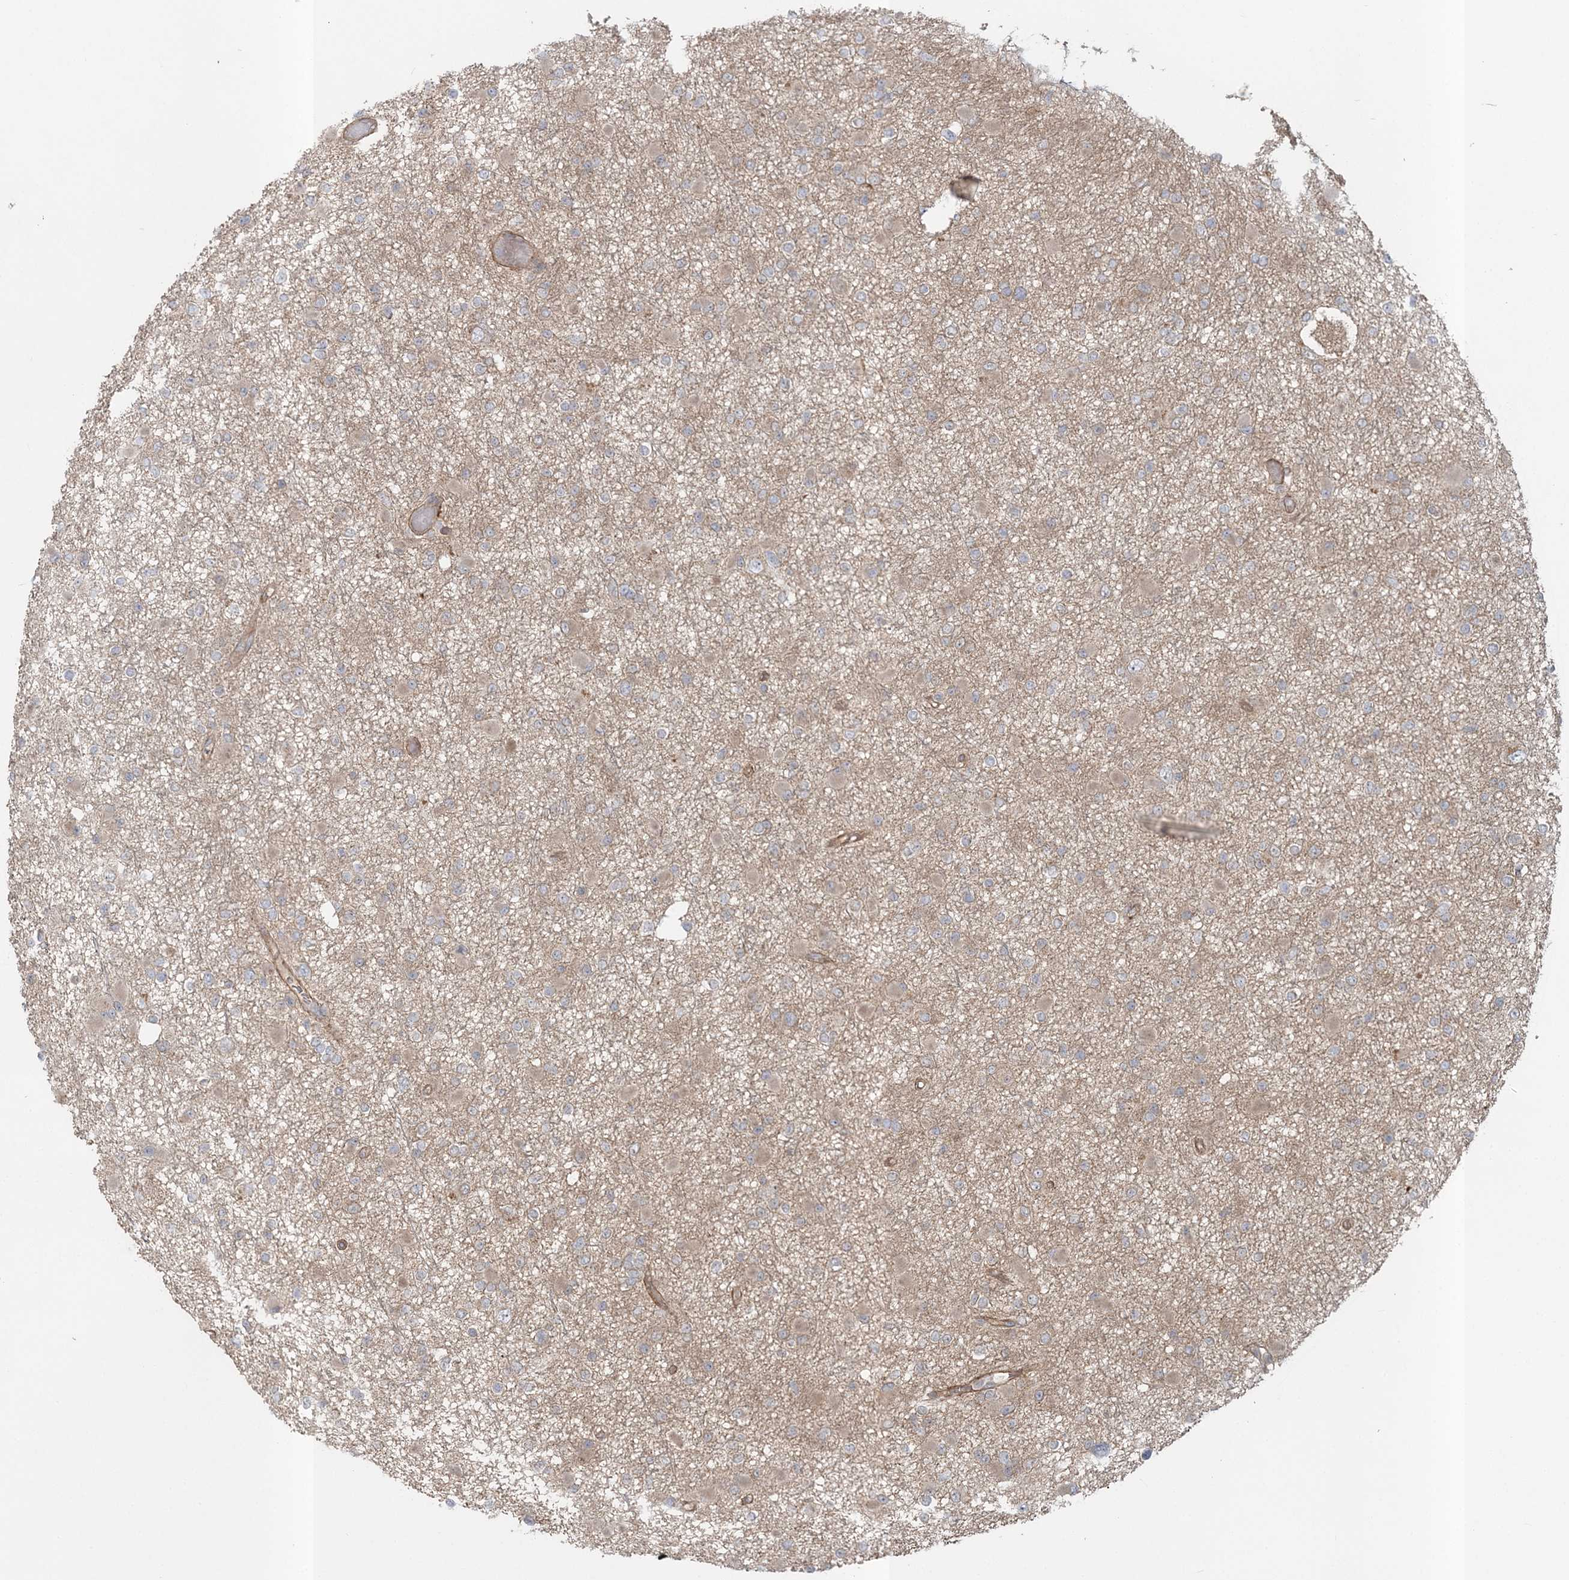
{"staining": {"intensity": "weak", "quantity": ">75%", "location": "cytoplasmic/membranous"}, "tissue": "glioma", "cell_type": "Tumor cells", "image_type": "cancer", "snomed": [{"axis": "morphology", "description": "Glioma, malignant, Low grade"}, {"axis": "topography", "description": "Brain"}], "caption": "IHC of human glioma displays low levels of weak cytoplasmic/membranous expression in approximately >75% of tumor cells.", "gene": "MOCS2", "patient": {"sex": "female", "age": 22}}